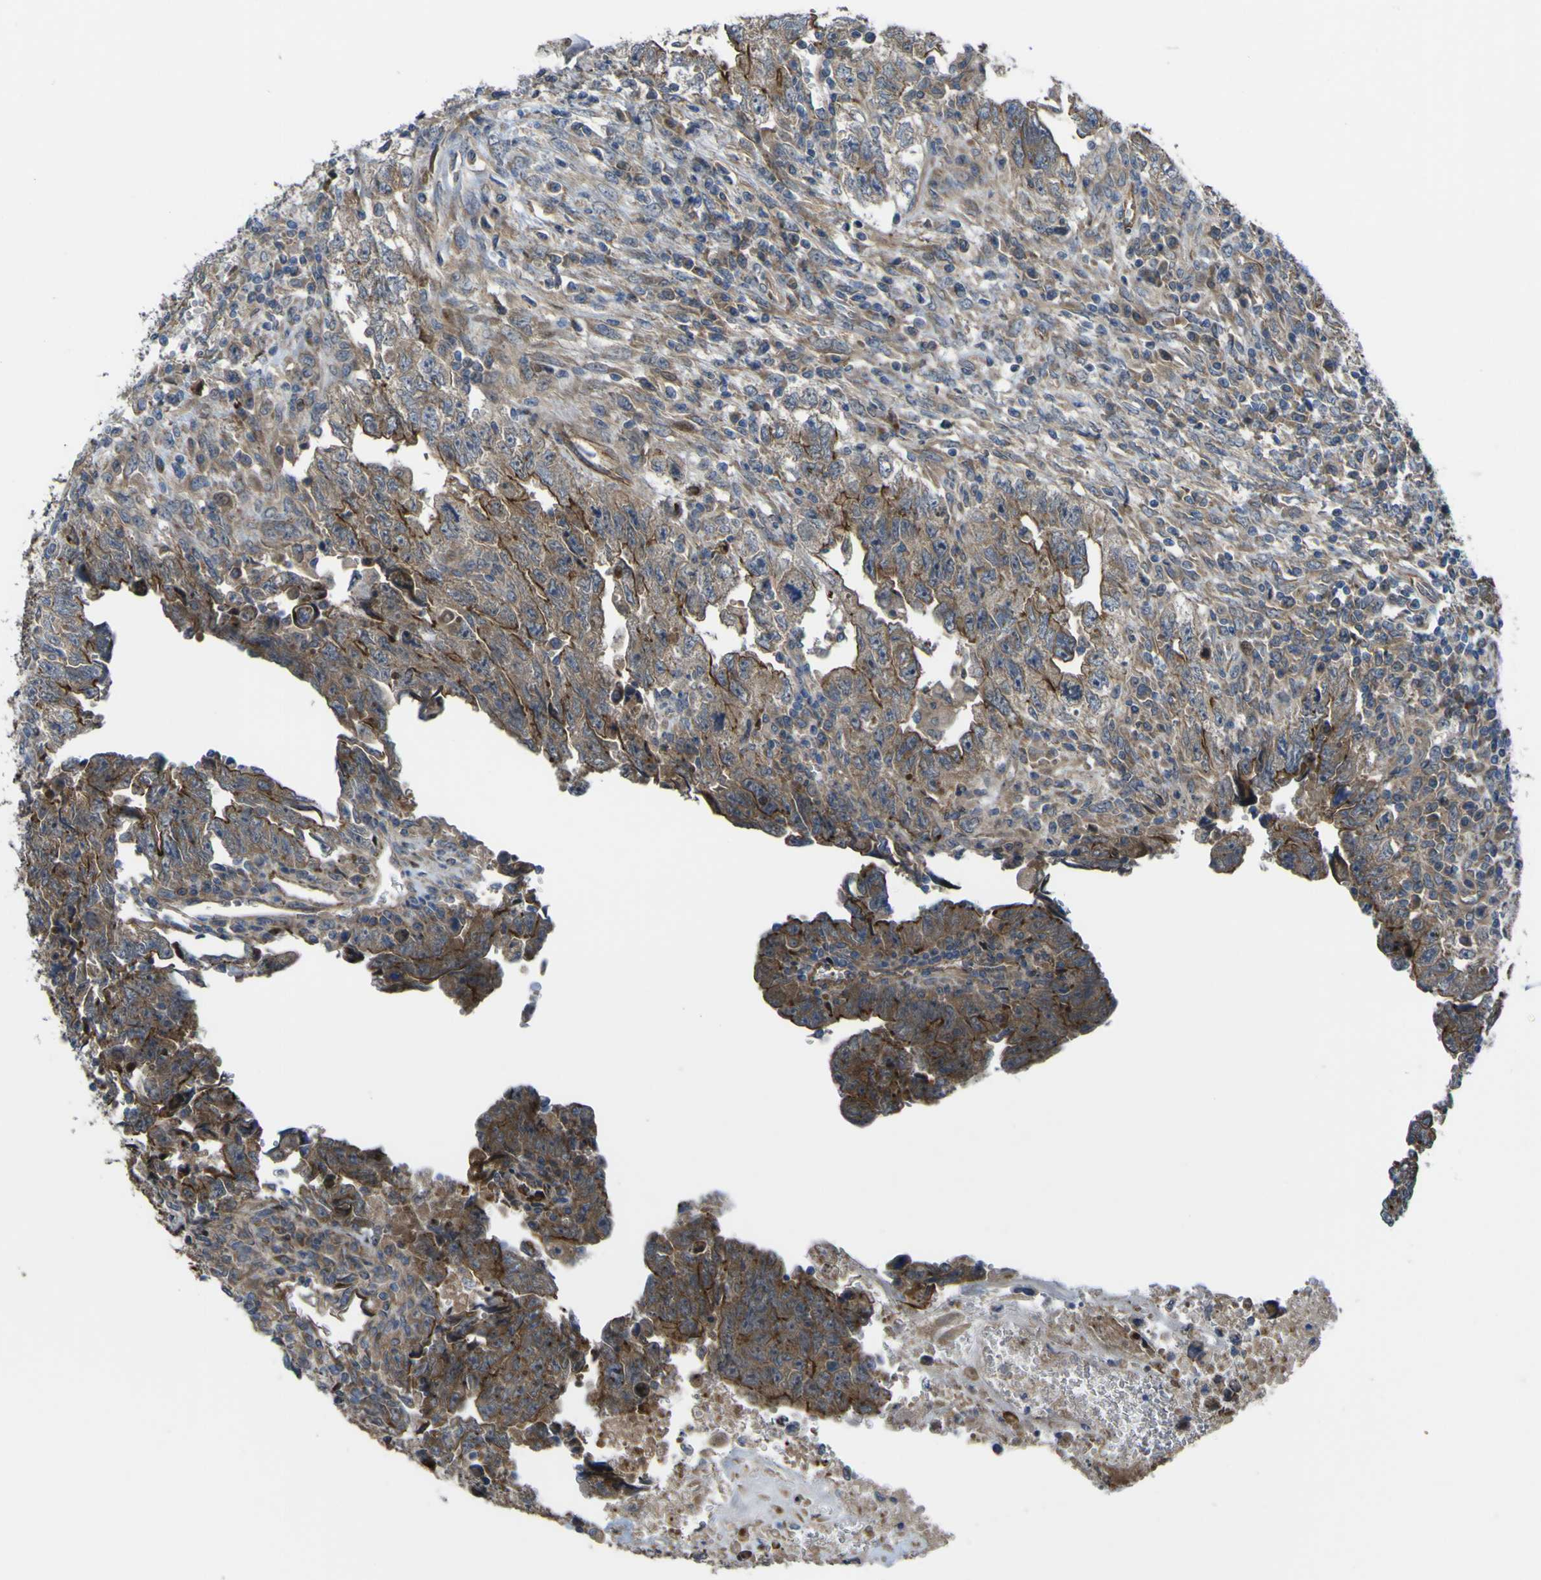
{"staining": {"intensity": "moderate", "quantity": ">75%", "location": "cytoplasmic/membranous"}, "tissue": "testis cancer", "cell_type": "Tumor cells", "image_type": "cancer", "snomed": [{"axis": "morphology", "description": "Carcinoma, Embryonal, NOS"}, {"axis": "topography", "description": "Testis"}], "caption": "Protein expression analysis of human testis embryonal carcinoma reveals moderate cytoplasmic/membranous staining in approximately >75% of tumor cells. (Brightfield microscopy of DAB IHC at high magnification).", "gene": "FBXO30", "patient": {"sex": "male", "age": 28}}